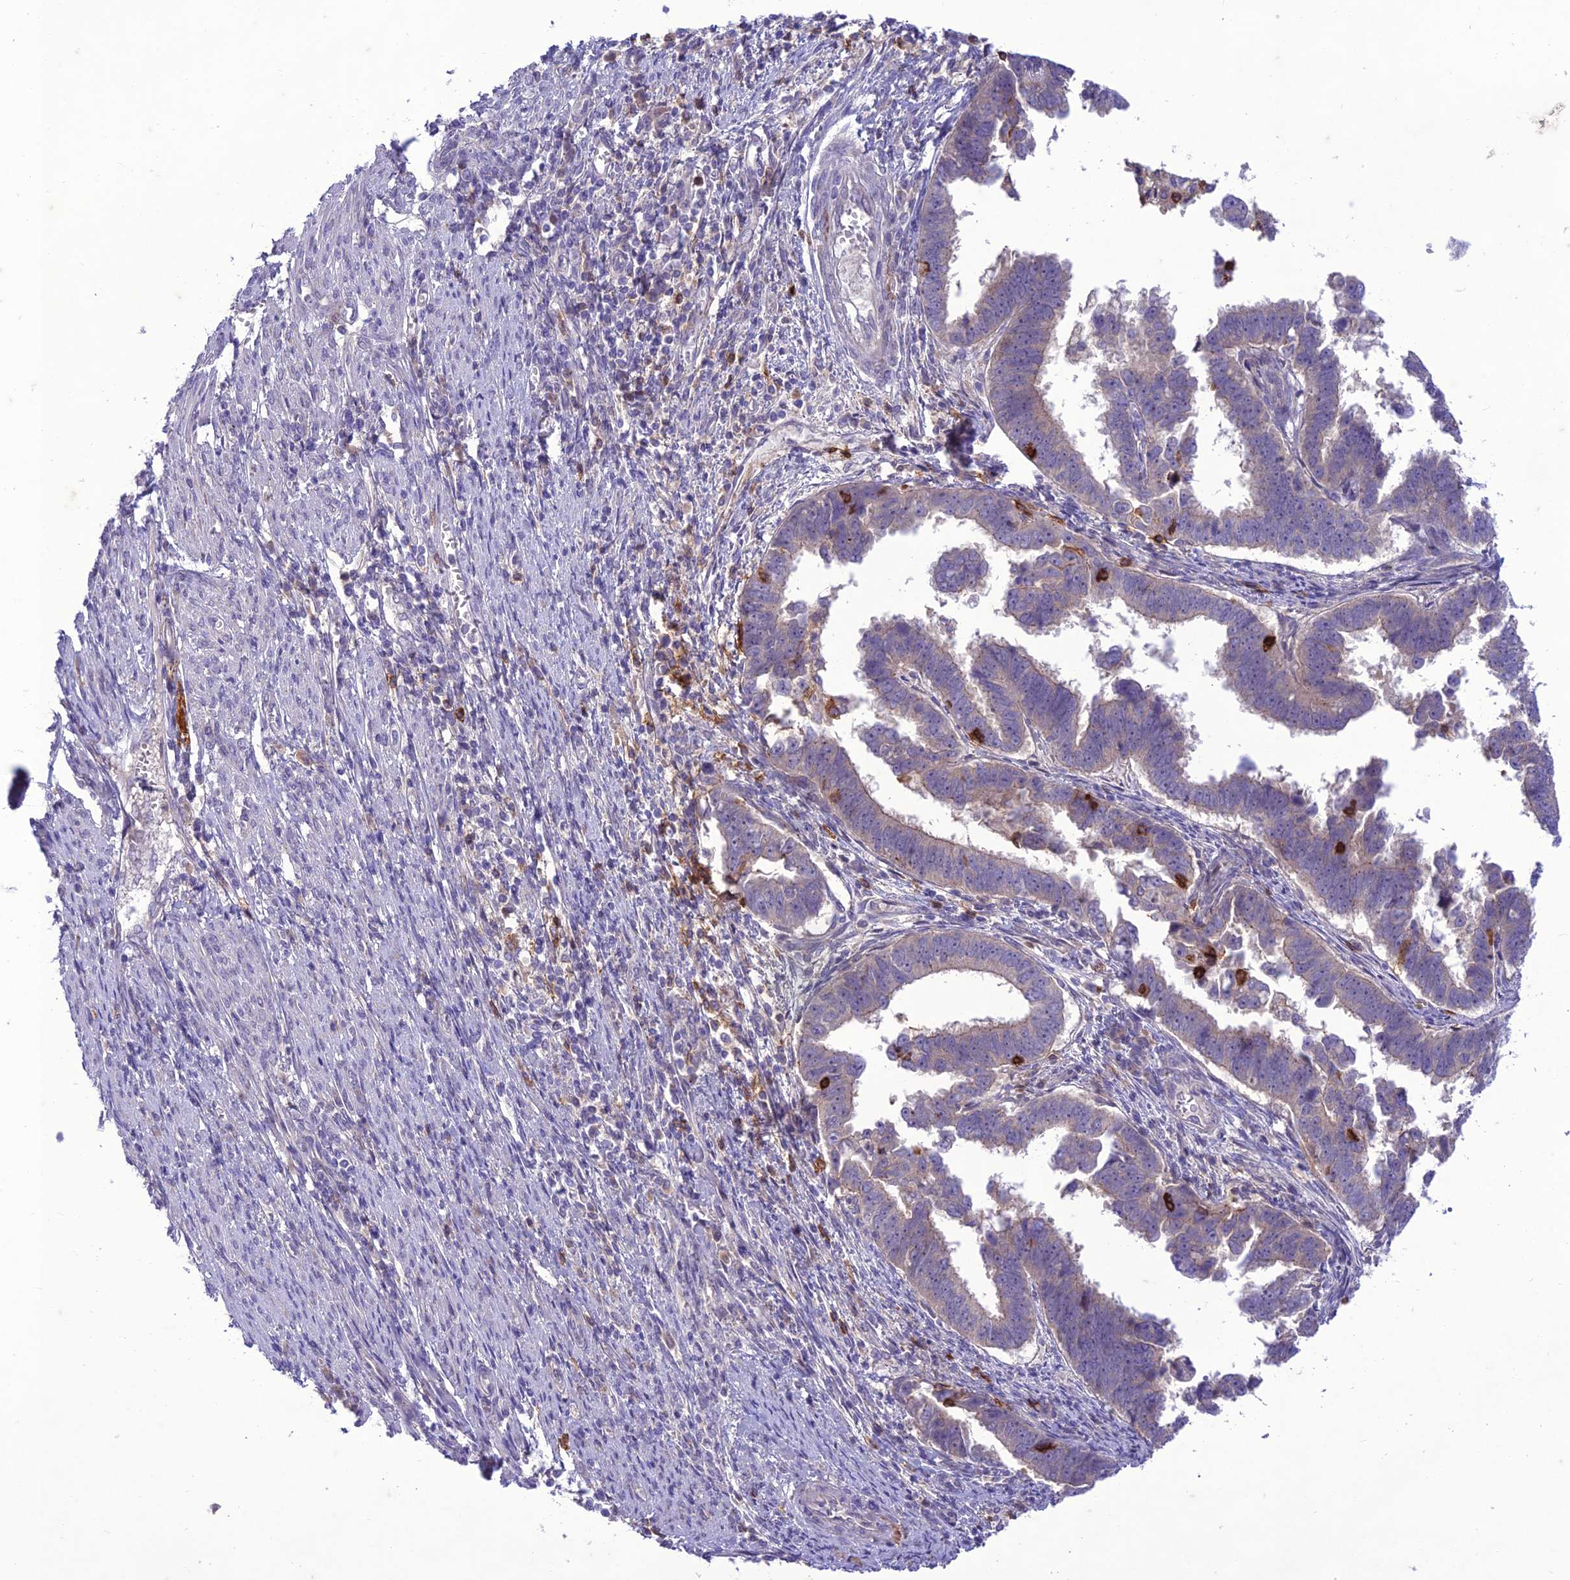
{"staining": {"intensity": "negative", "quantity": "none", "location": "none"}, "tissue": "endometrial cancer", "cell_type": "Tumor cells", "image_type": "cancer", "snomed": [{"axis": "morphology", "description": "Adenocarcinoma, NOS"}, {"axis": "topography", "description": "Endometrium"}], "caption": "Protein analysis of endometrial cancer (adenocarcinoma) reveals no significant positivity in tumor cells.", "gene": "ITGAE", "patient": {"sex": "female", "age": 75}}